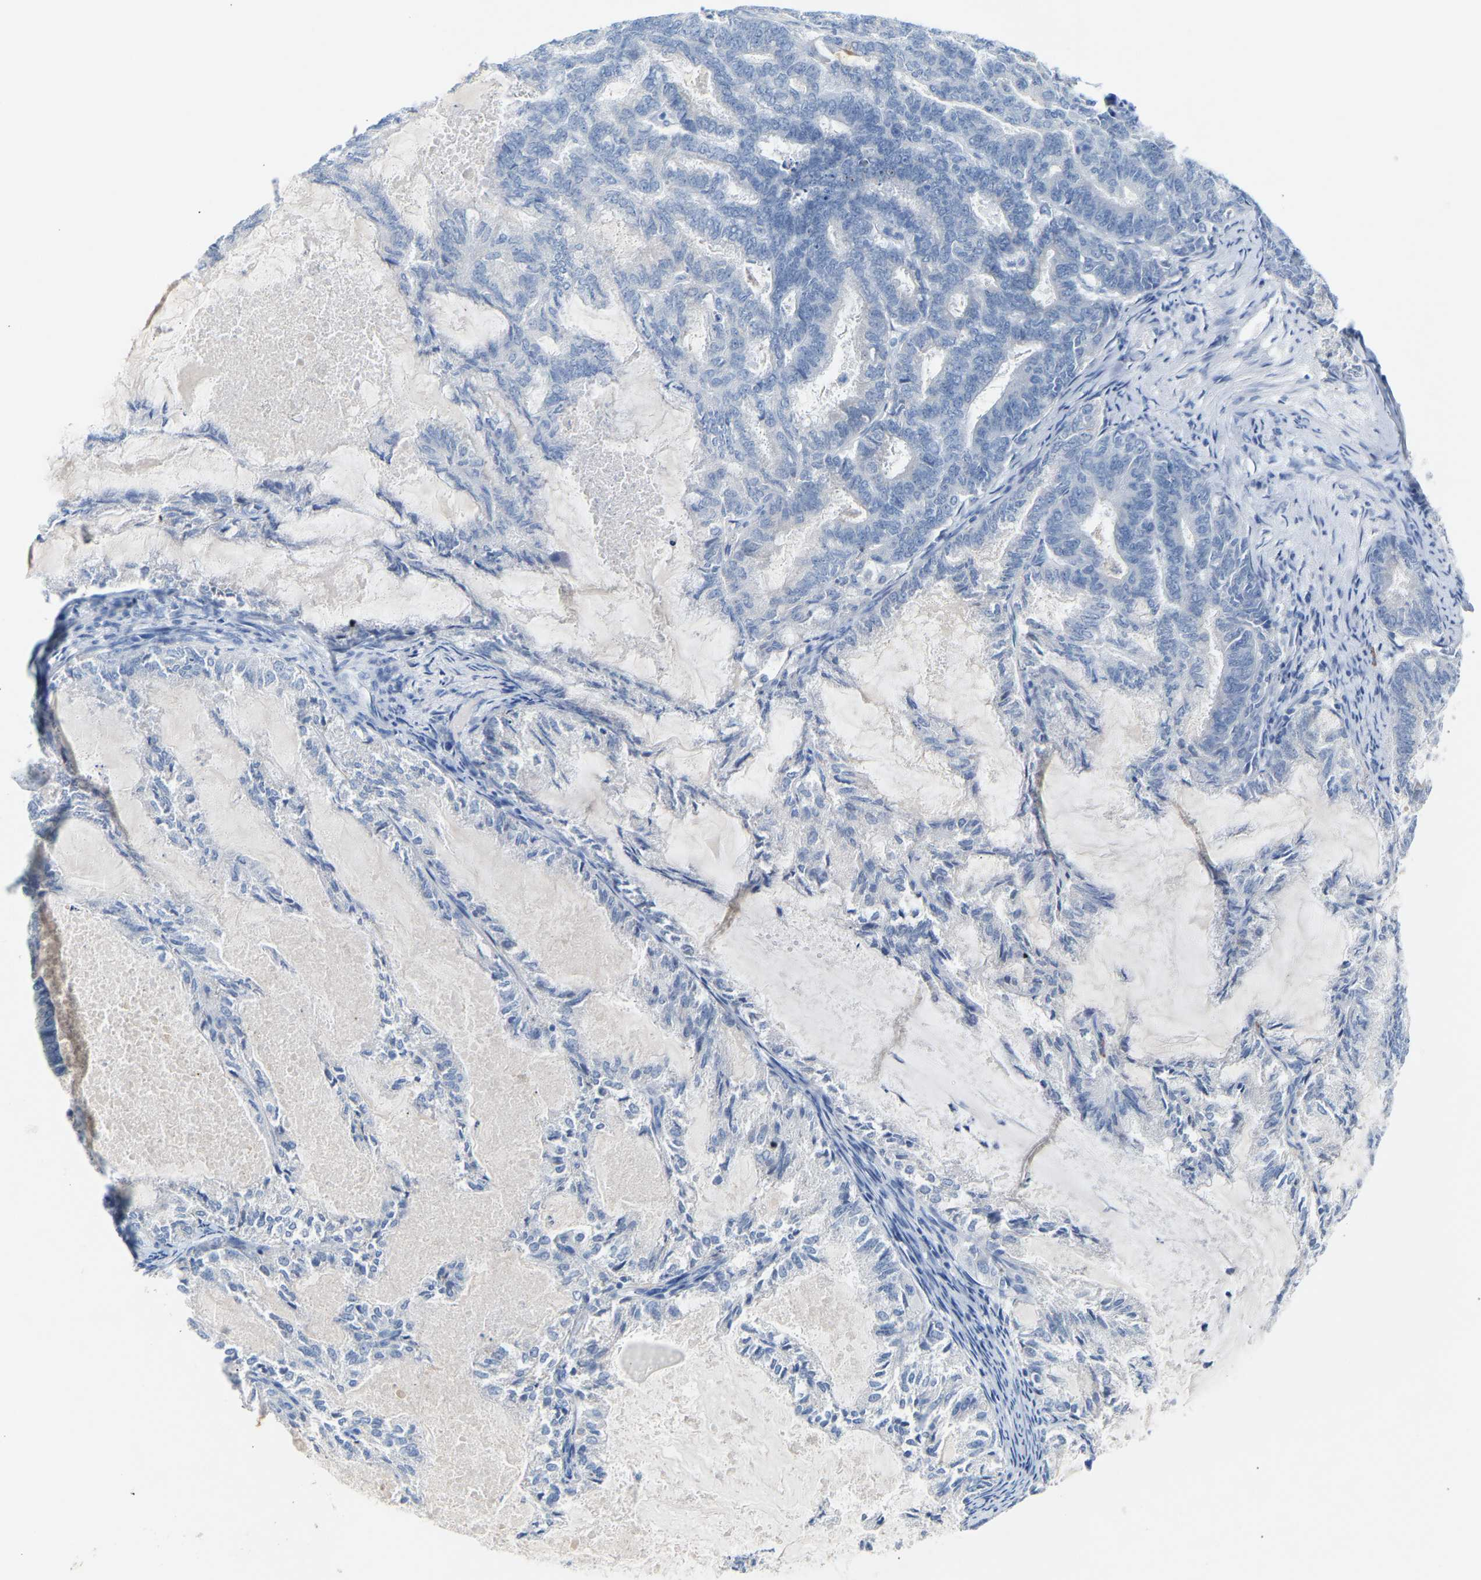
{"staining": {"intensity": "negative", "quantity": "none", "location": "none"}, "tissue": "endometrial cancer", "cell_type": "Tumor cells", "image_type": "cancer", "snomed": [{"axis": "morphology", "description": "Adenocarcinoma, NOS"}, {"axis": "topography", "description": "Endometrium"}], "caption": "Tumor cells are negative for protein expression in human endometrial adenocarcinoma.", "gene": "PEX1", "patient": {"sex": "female", "age": 86}}